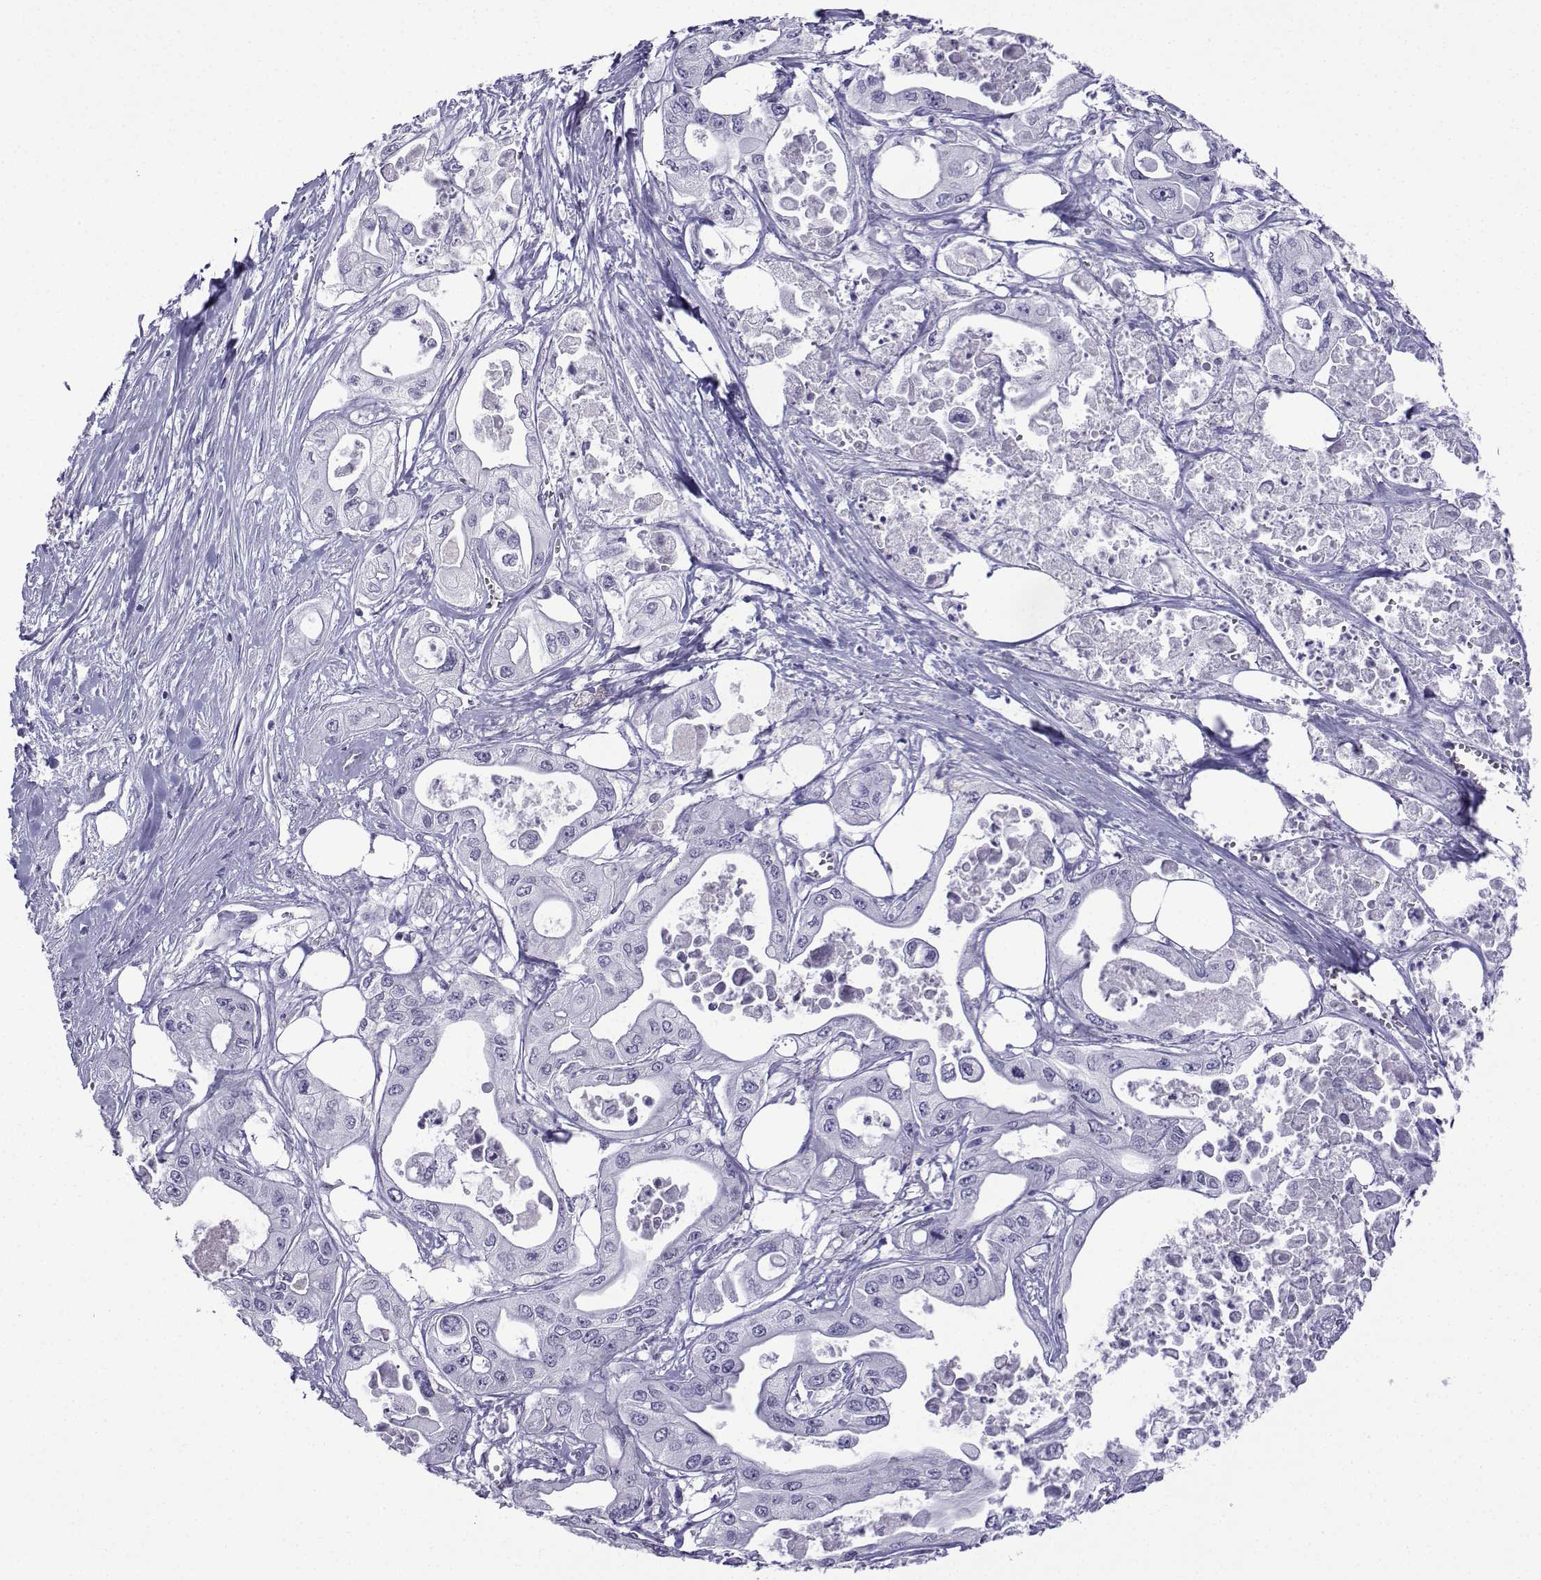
{"staining": {"intensity": "negative", "quantity": "none", "location": "none"}, "tissue": "pancreatic cancer", "cell_type": "Tumor cells", "image_type": "cancer", "snomed": [{"axis": "morphology", "description": "Adenocarcinoma, NOS"}, {"axis": "topography", "description": "Pancreas"}], "caption": "An image of human adenocarcinoma (pancreatic) is negative for staining in tumor cells. (DAB immunohistochemistry, high magnification).", "gene": "TRIM46", "patient": {"sex": "male", "age": 70}}